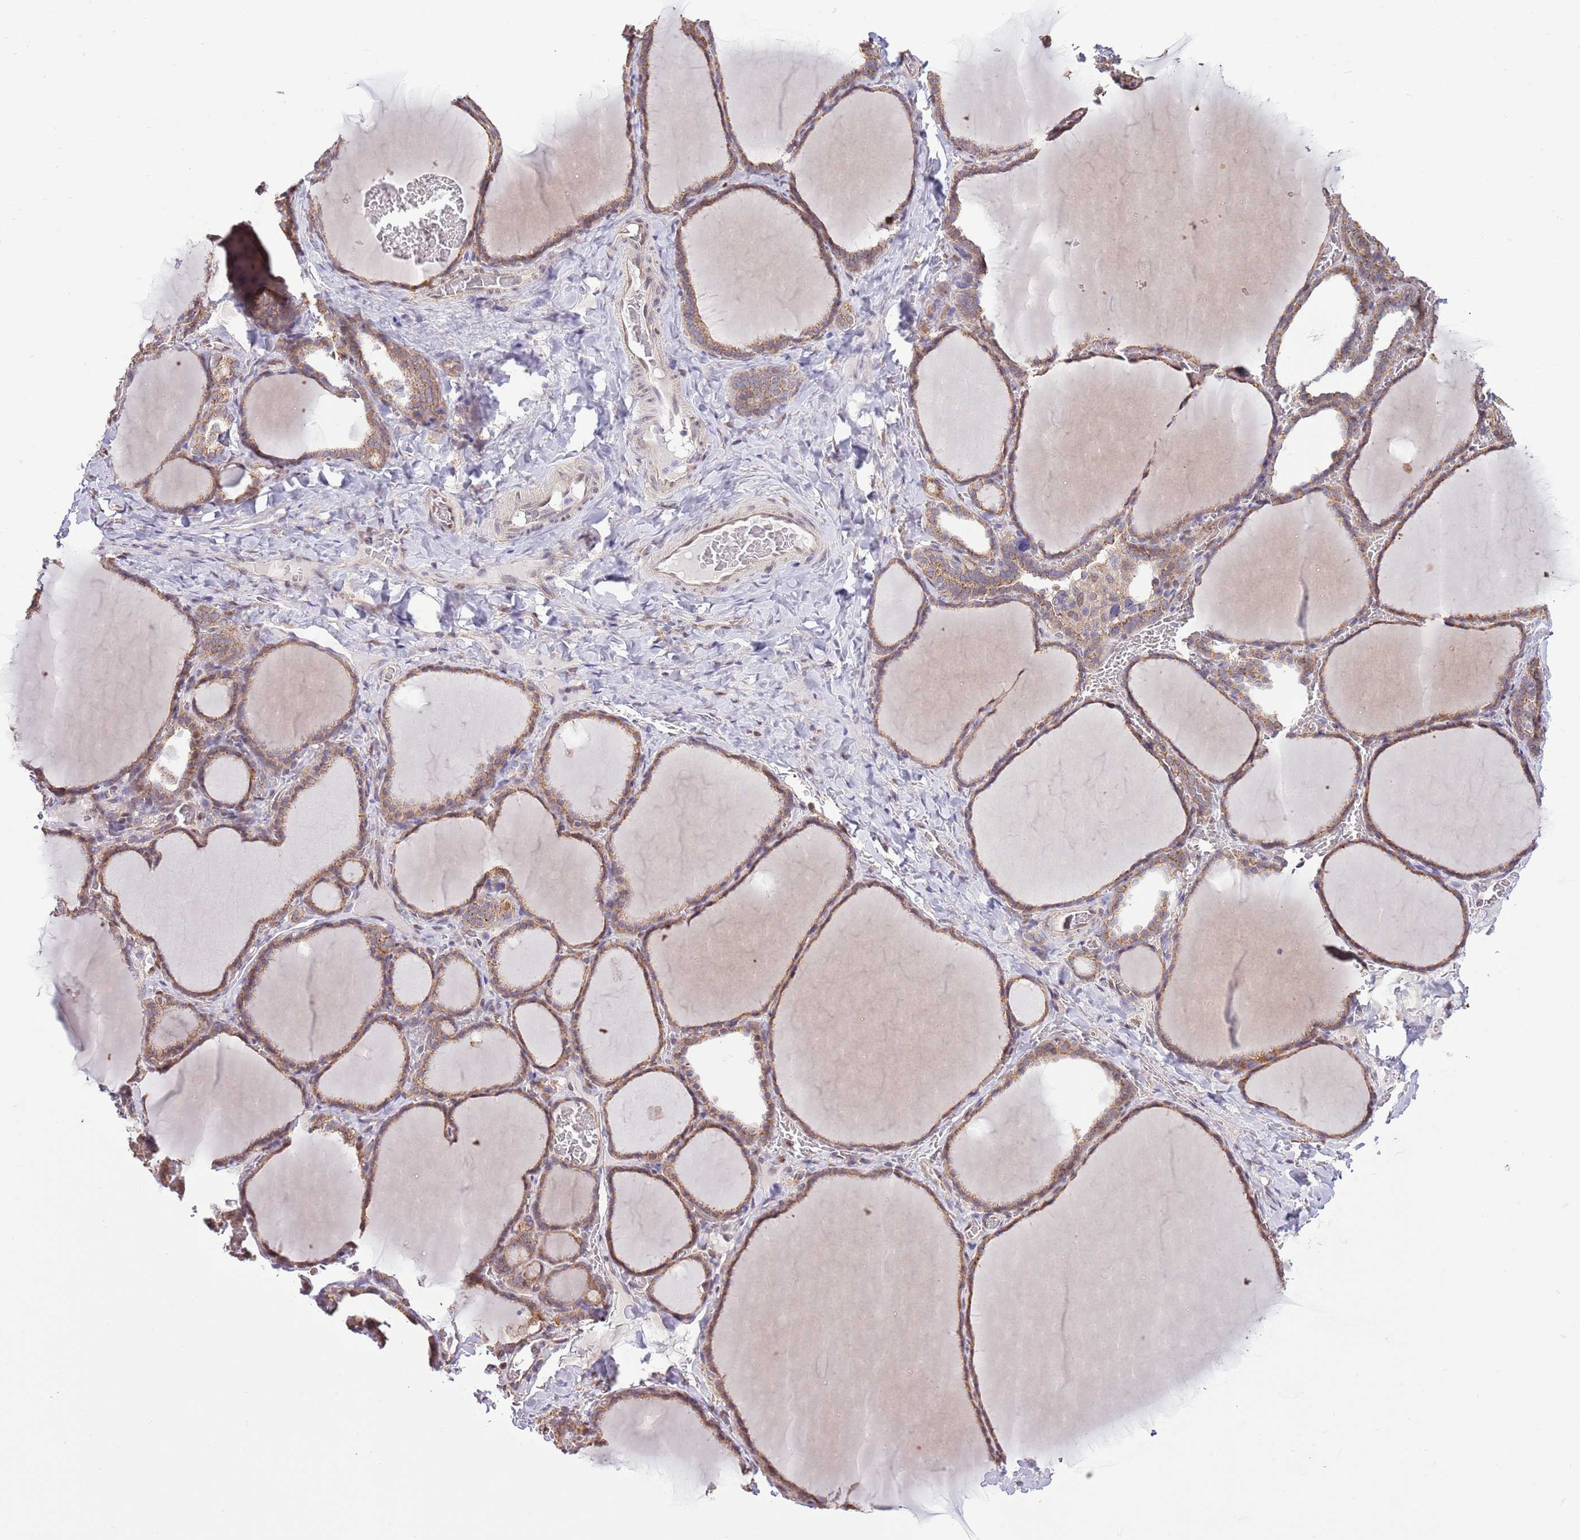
{"staining": {"intensity": "moderate", "quantity": ">75%", "location": "cytoplasmic/membranous"}, "tissue": "thyroid gland", "cell_type": "Glandular cells", "image_type": "normal", "snomed": [{"axis": "morphology", "description": "Normal tissue, NOS"}, {"axis": "topography", "description": "Thyroid gland"}], "caption": "Unremarkable thyroid gland shows moderate cytoplasmic/membranous expression in about >75% of glandular cells, visualized by immunohistochemistry. (Stains: DAB (3,3'-diaminobenzidine) in brown, nuclei in blue, Microscopy: brightfield microscopy at high magnification).", "gene": "ARL2BP", "patient": {"sex": "female", "age": 39}}